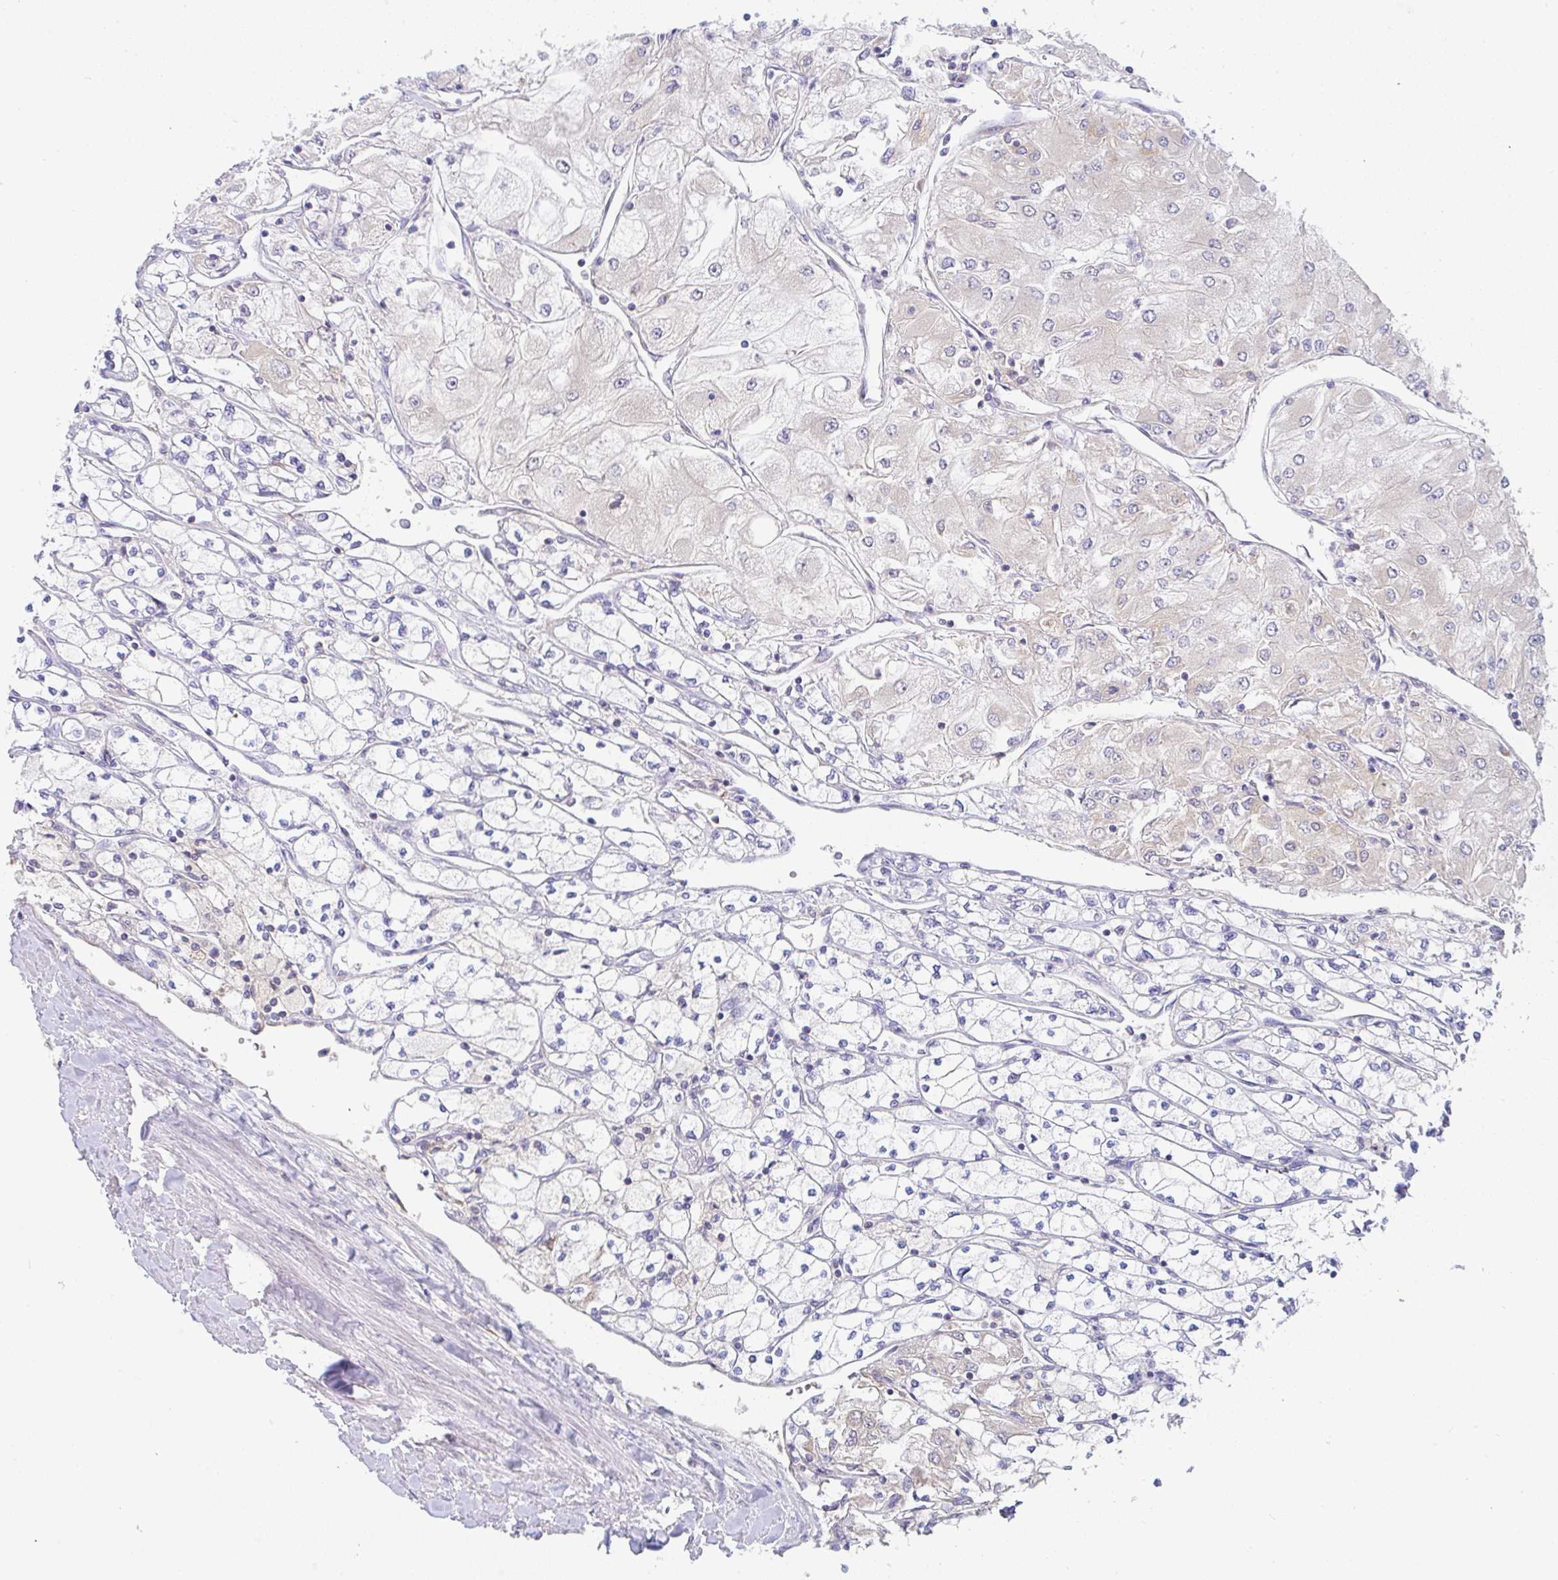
{"staining": {"intensity": "weak", "quantity": "<25%", "location": "cytoplasmic/membranous"}, "tissue": "renal cancer", "cell_type": "Tumor cells", "image_type": "cancer", "snomed": [{"axis": "morphology", "description": "Adenocarcinoma, NOS"}, {"axis": "topography", "description": "Kidney"}], "caption": "This is an immunohistochemistry (IHC) photomicrograph of renal cancer (adenocarcinoma). There is no expression in tumor cells.", "gene": "DERL2", "patient": {"sex": "male", "age": 80}}